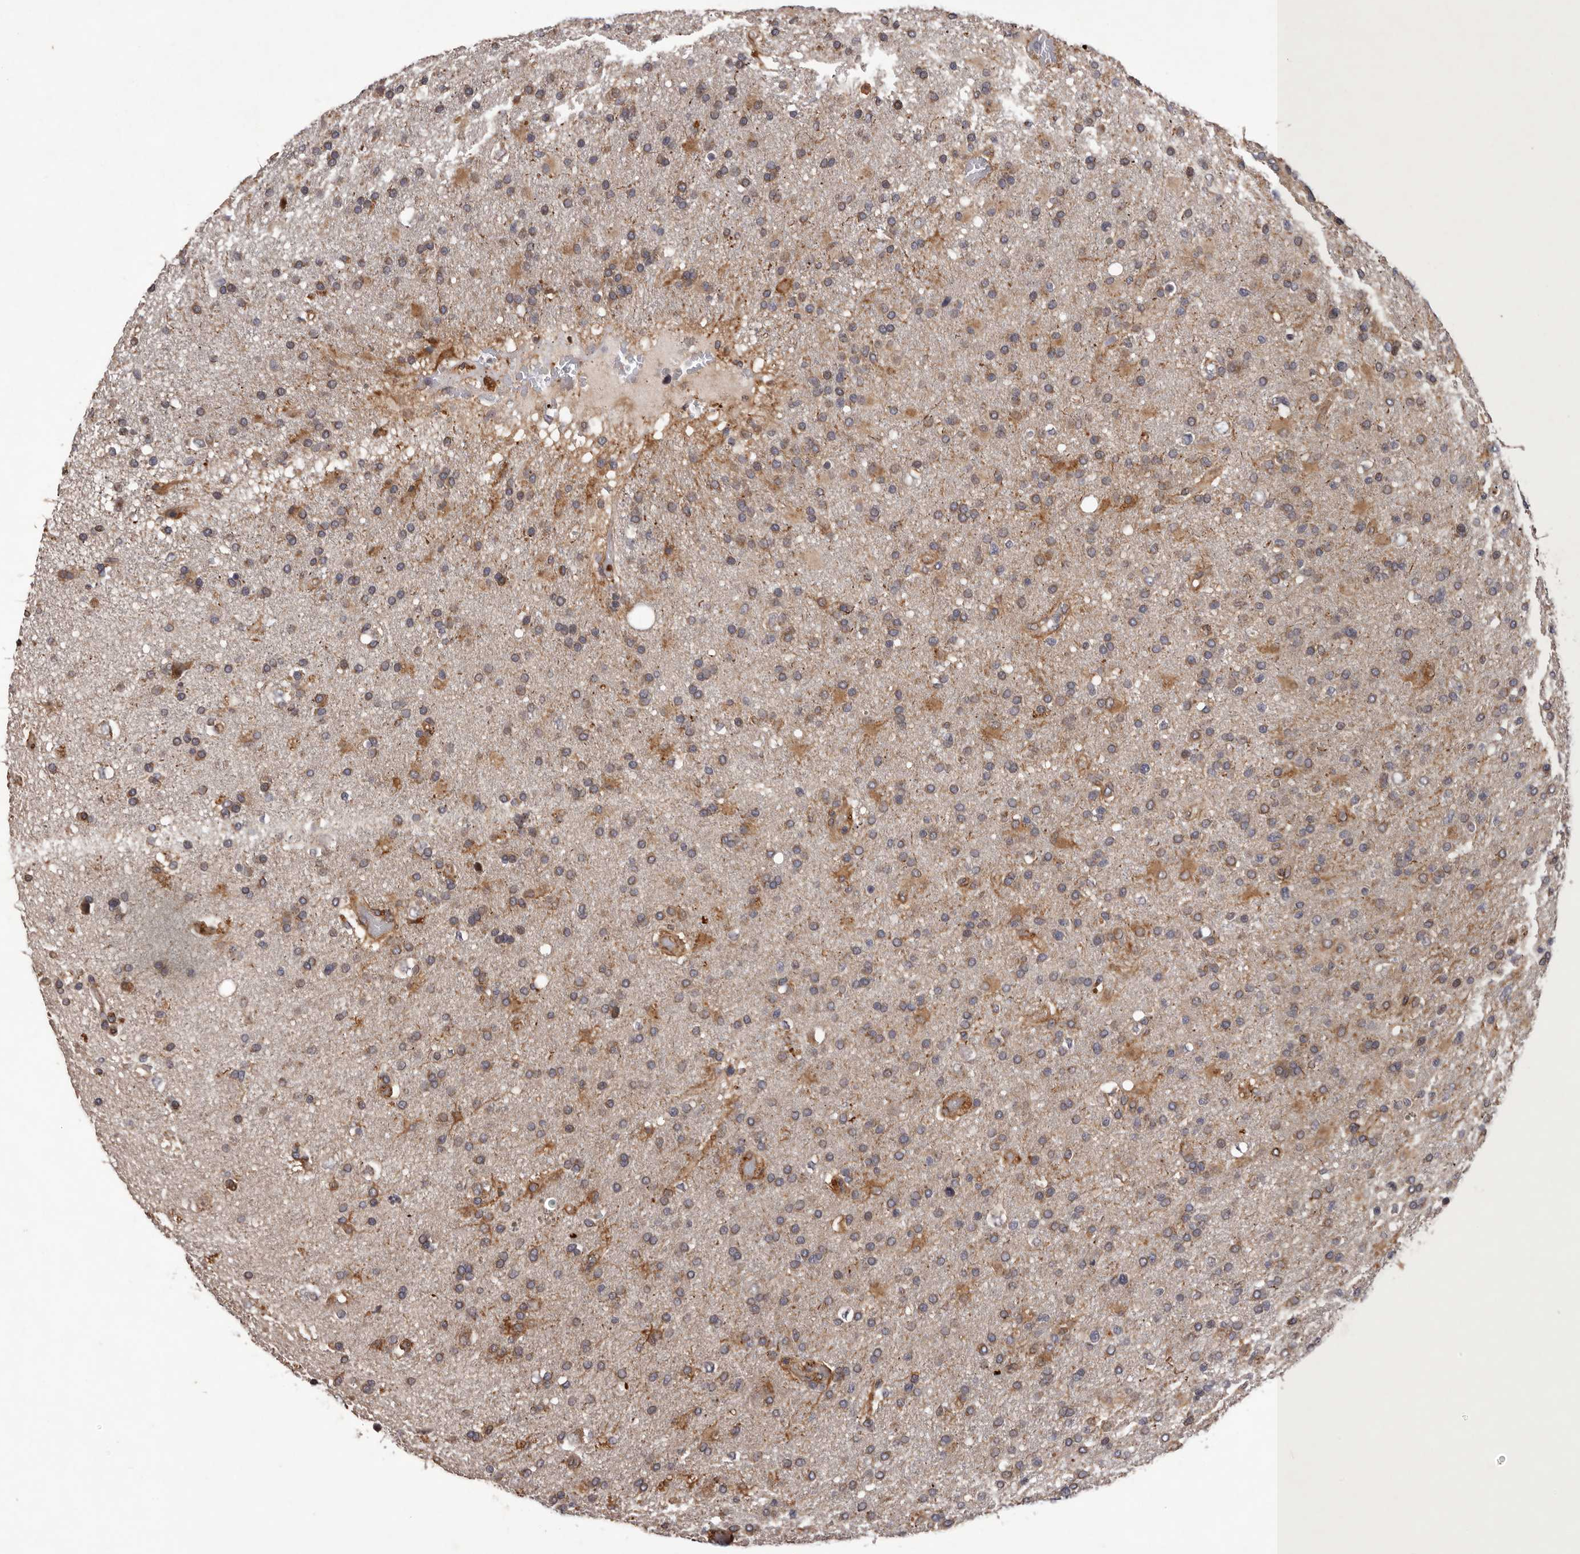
{"staining": {"intensity": "moderate", "quantity": "<25%", "location": "cytoplasmic/membranous"}, "tissue": "glioma", "cell_type": "Tumor cells", "image_type": "cancer", "snomed": [{"axis": "morphology", "description": "Glioma, malignant, High grade"}, {"axis": "topography", "description": "Brain"}], "caption": "A brown stain labels moderate cytoplasmic/membranous positivity of a protein in glioma tumor cells.", "gene": "GADD45B", "patient": {"sex": "male", "age": 72}}